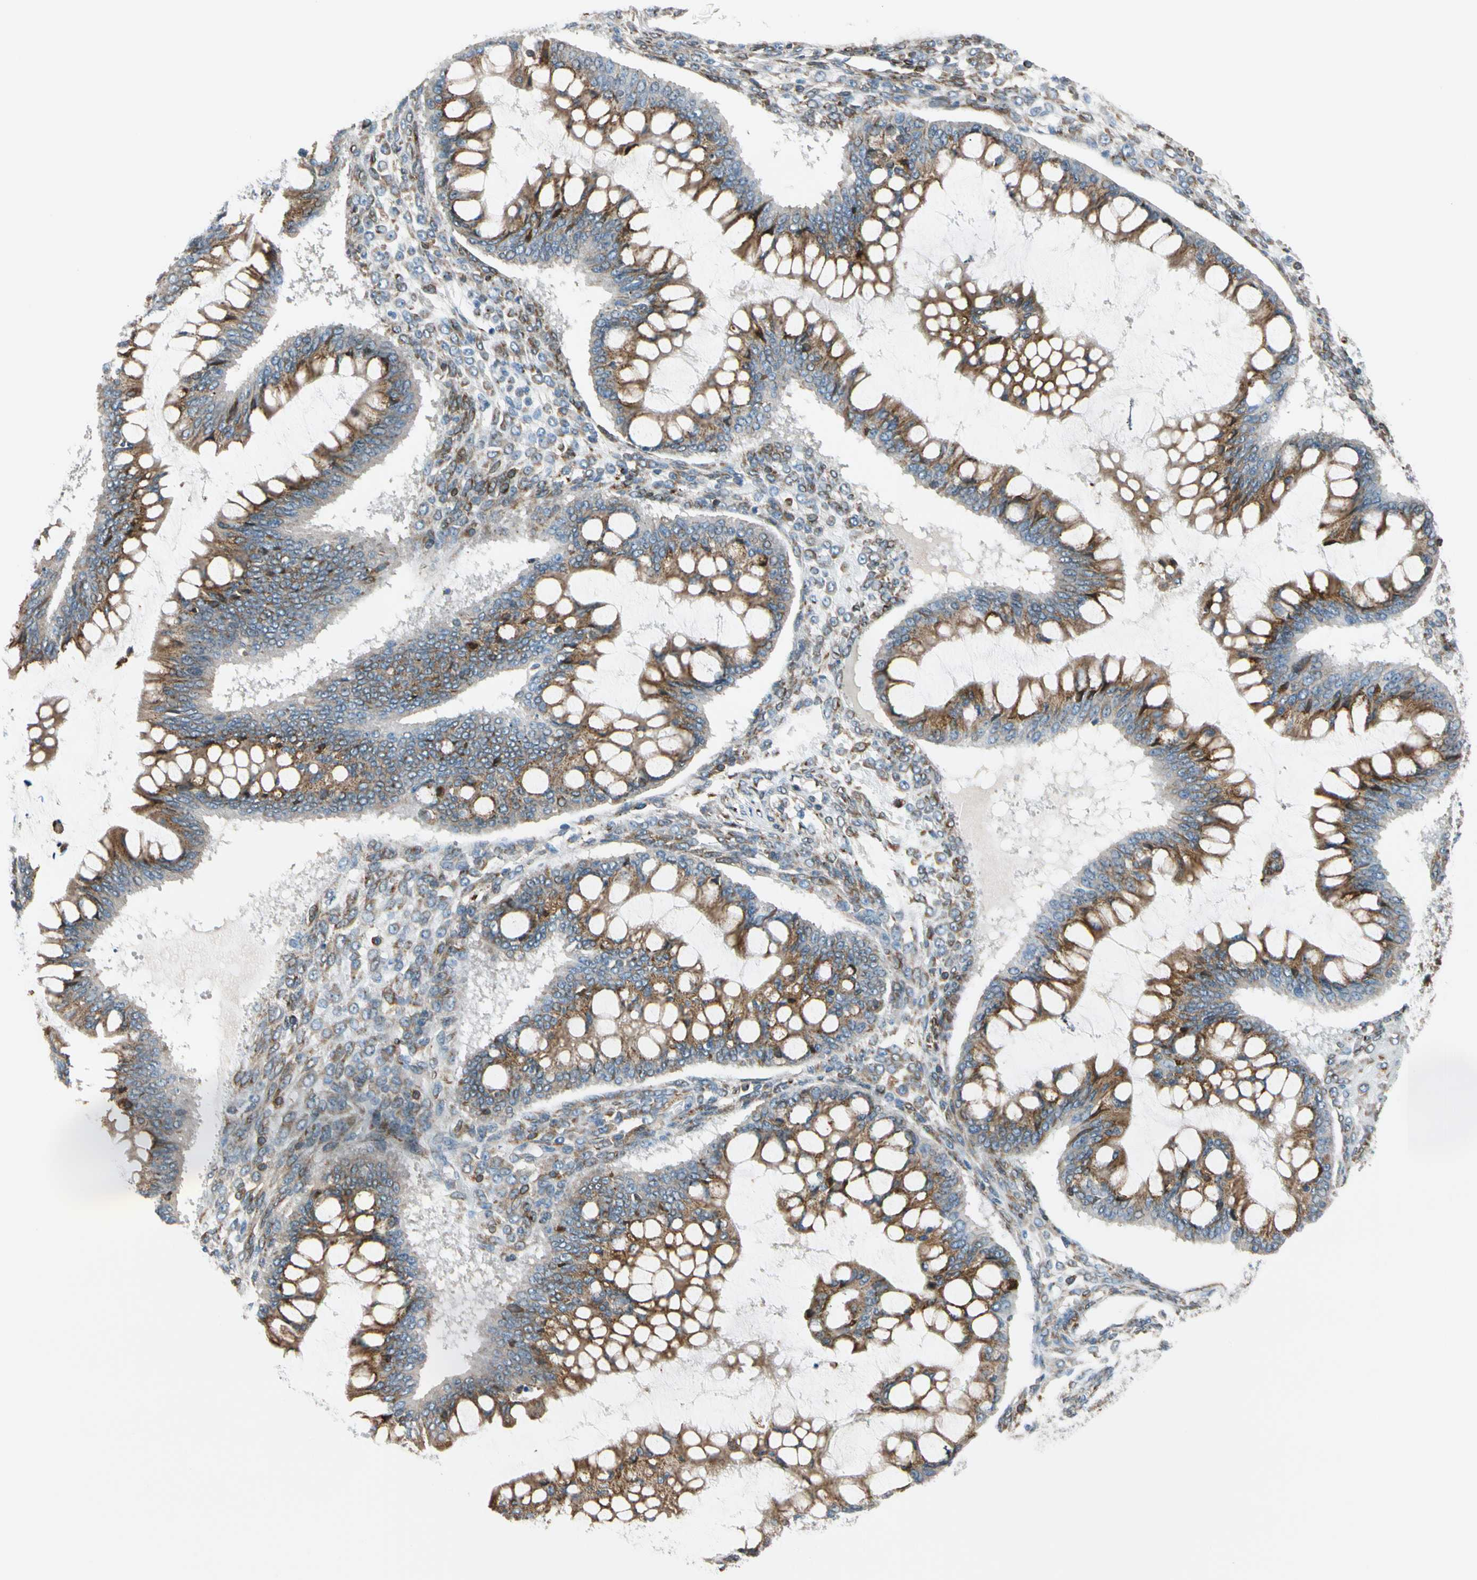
{"staining": {"intensity": "moderate", "quantity": ">75%", "location": "cytoplasmic/membranous"}, "tissue": "ovarian cancer", "cell_type": "Tumor cells", "image_type": "cancer", "snomed": [{"axis": "morphology", "description": "Cystadenocarcinoma, mucinous, NOS"}, {"axis": "topography", "description": "Ovary"}], "caption": "IHC of ovarian cancer (mucinous cystadenocarcinoma) demonstrates medium levels of moderate cytoplasmic/membranous expression in approximately >75% of tumor cells. (DAB IHC, brown staining for protein, blue staining for nuclei).", "gene": "NUCB1", "patient": {"sex": "female", "age": 73}}